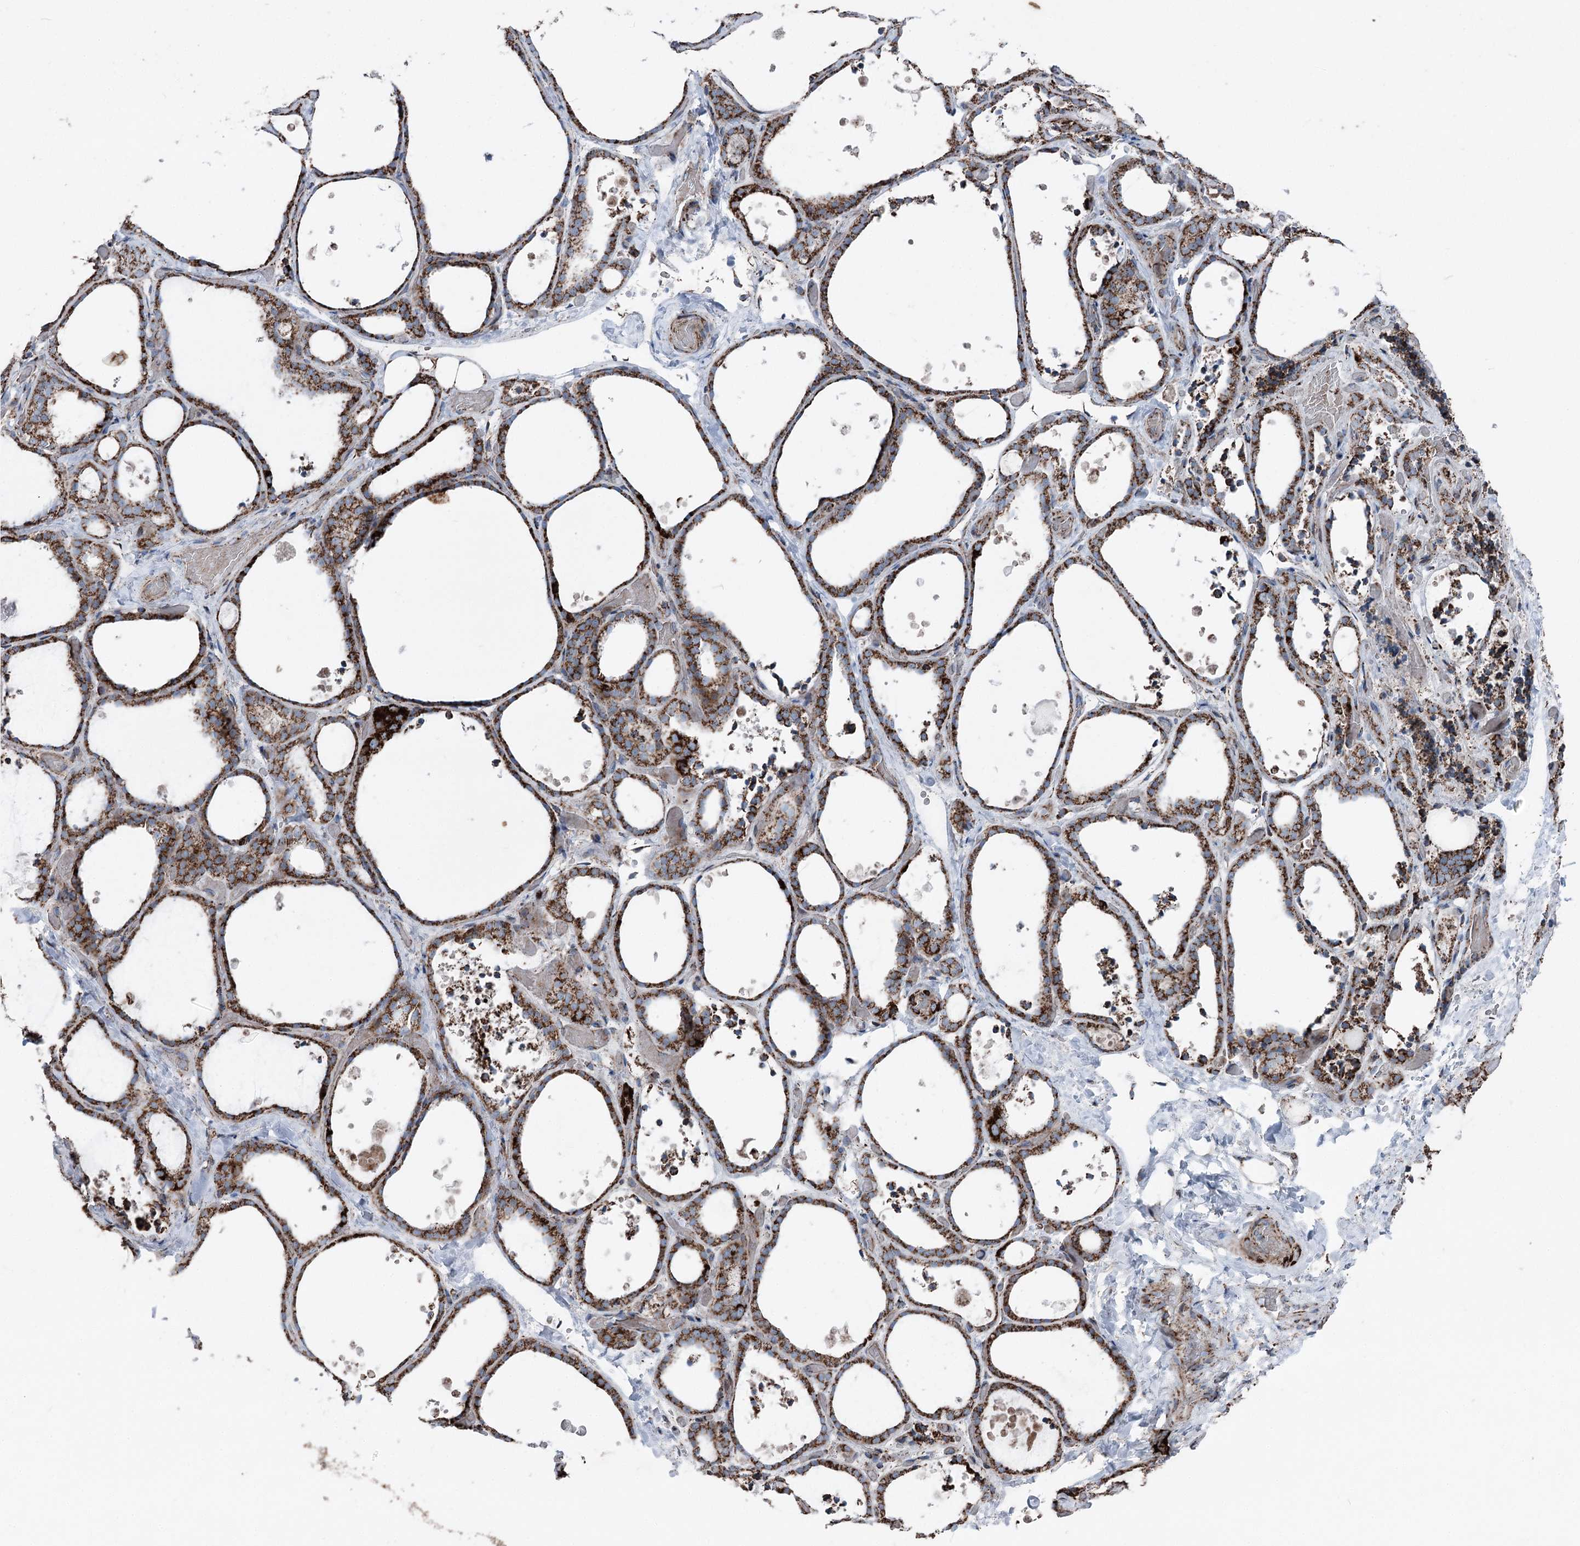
{"staining": {"intensity": "strong", "quantity": ">75%", "location": "cytoplasmic/membranous"}, "tissue": "thyroid gland", "cell_type": "Glandular cells", "image_type": "normal", "snomed": [{"axis": "morphology", "description": "Normal tissue, NOS"}, {"axis": "topography", "description": "Thyroid gland"}], "caption": "About >75% of glandular cells in normal thyroid gland exhibit strong cytoplasmic/membranous protein expression as visualized by brown immunohistochemical staining.", "gene": "UCN3", "patient": {"sex": "female", "age": 44}}